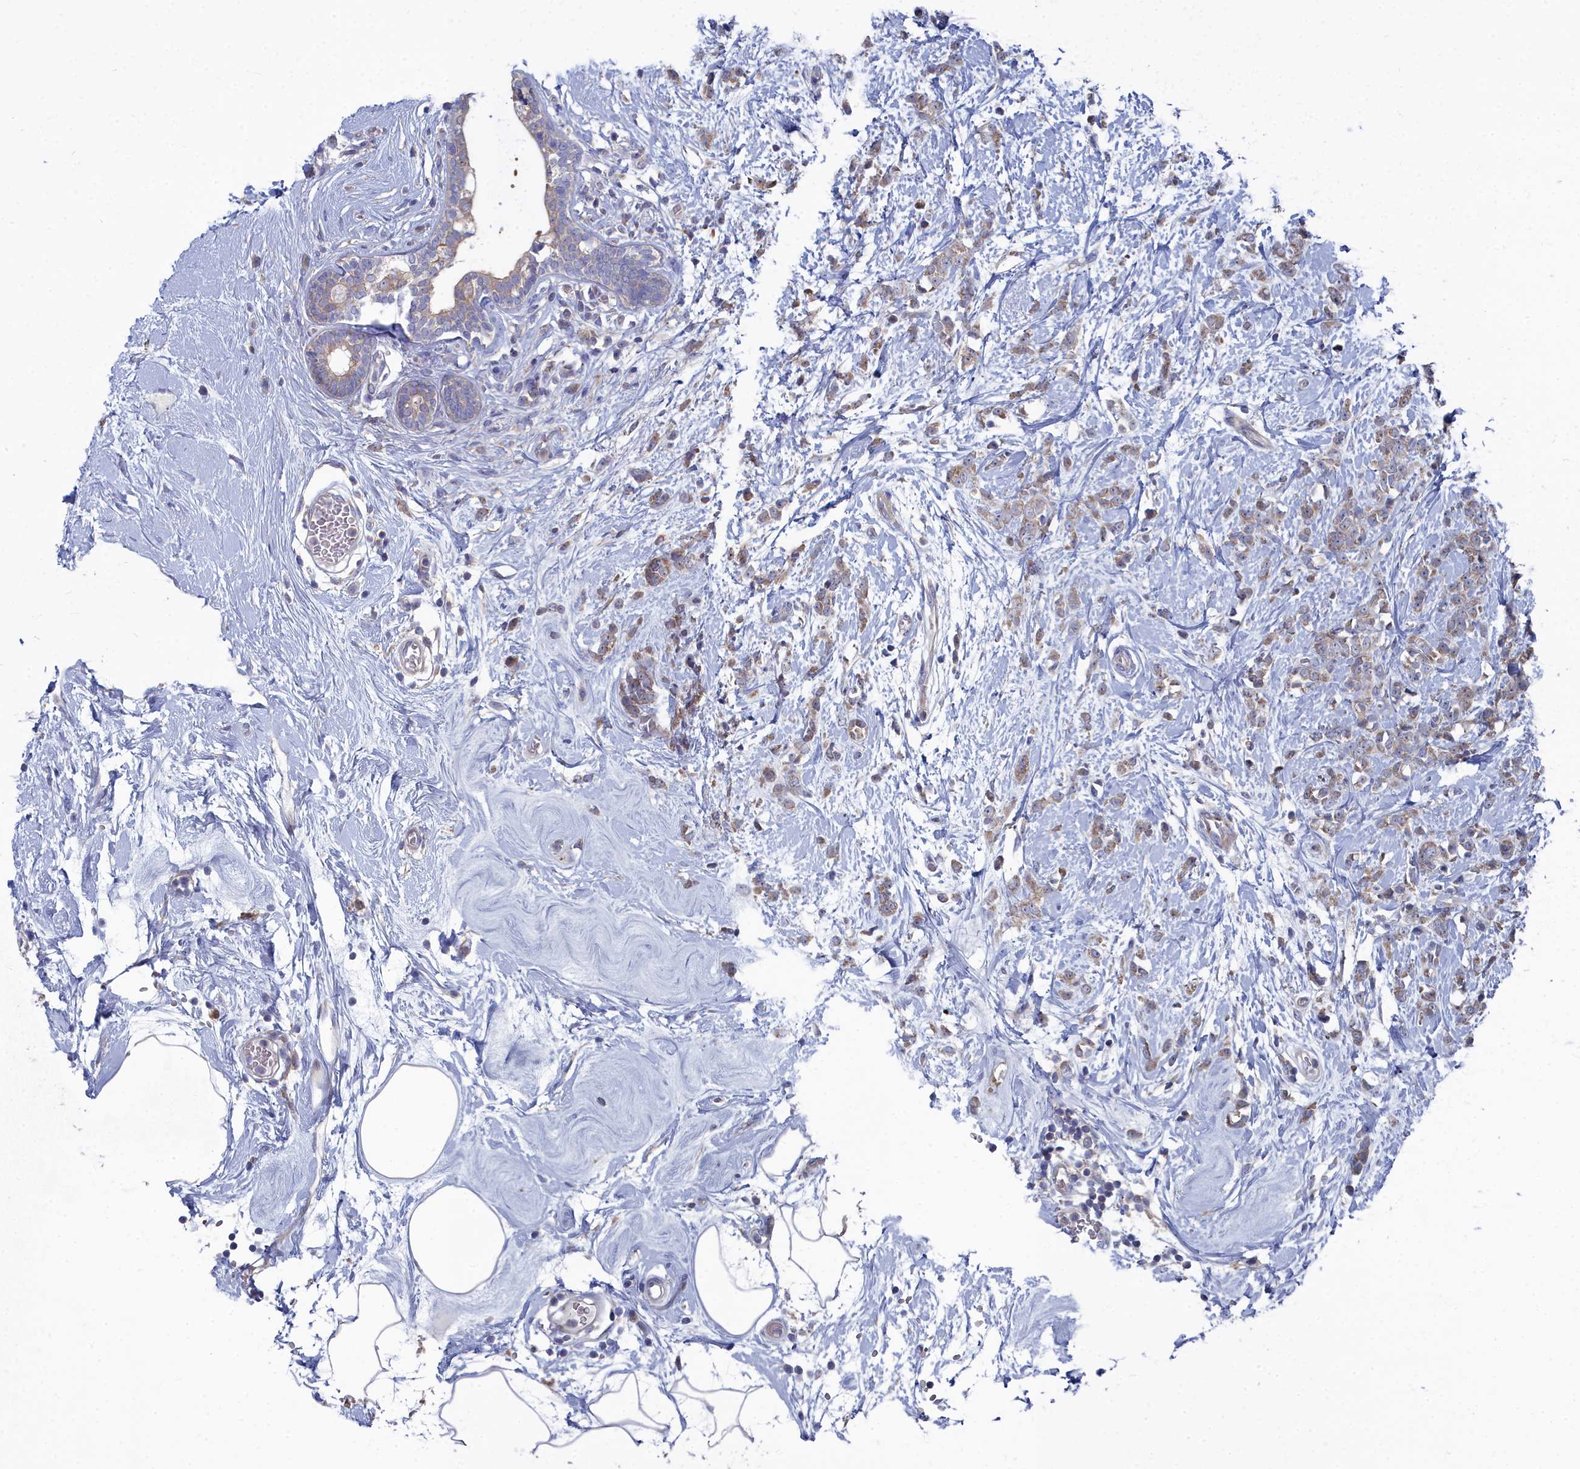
{"staining": {"intensity": "weak", "quantity": ">75%", "location": "cytoplasmic/membranous"}, "tissue": "breast cancer", "cell_type": "Tumor cells", "image_type": "cancer", "snomed": [{"axis": "morphology", "description": "Lobular carcinoma"}, {"axis": "topography", "description": "Breast"}], "caption": "Tumor cells show low levels of weak cytoplasmic/membranous positivity in approximately >75% of cells in breast cancer.", "gene": "CCDC149", "patient": {"sex": "female", "age": 58}}